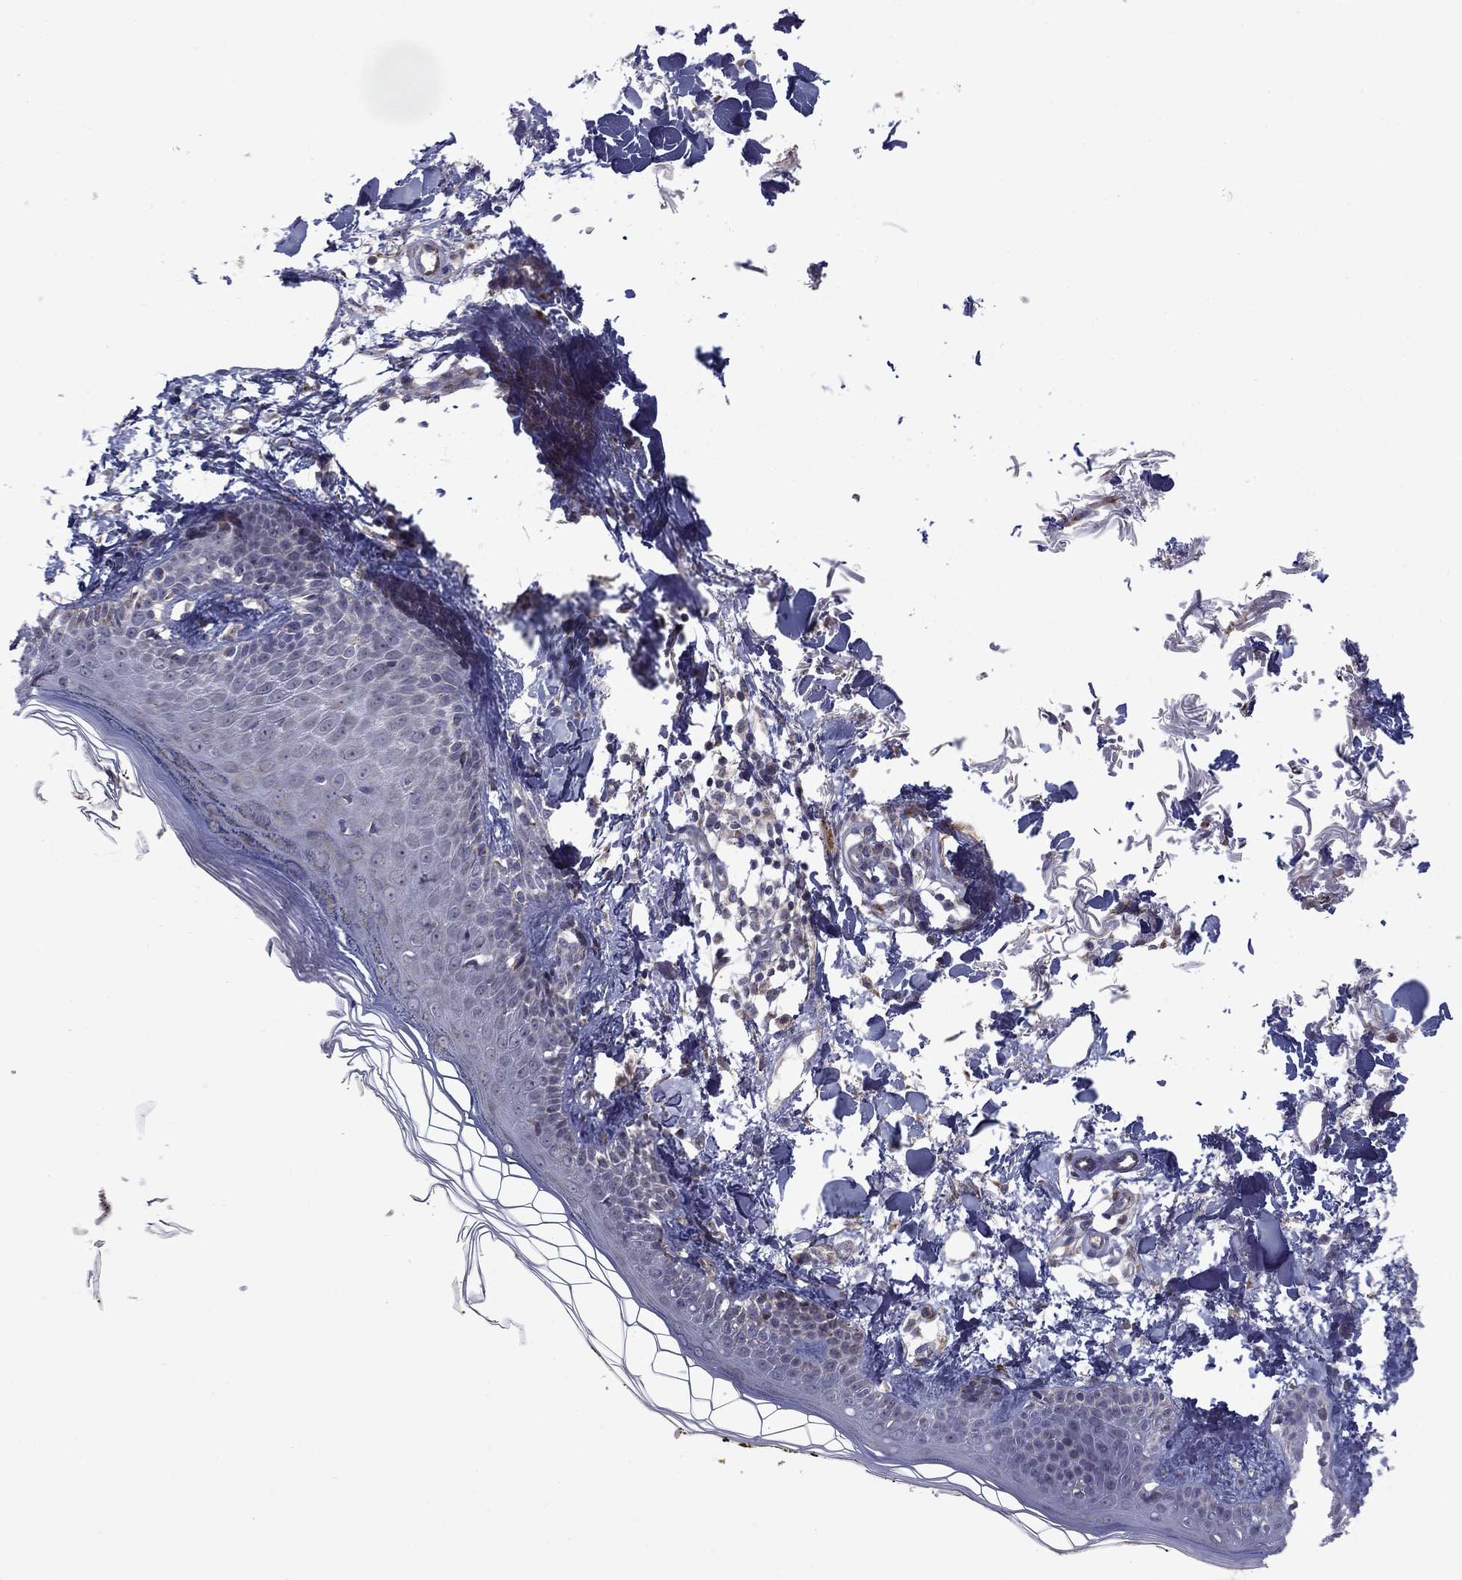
{"staining": {"intensity": "negative", "quantity": "none", "location": "none"}, "tissue": "skin", "cell_type": "Fibroblasts", "image_type": "normal", "snomed": [{"axis": "morphology", "description": "Normal tissue, NOS"}, {"axis": "topography", "description": "Skin"}], "caption": "The micrograph shows no staining of fibroblasts in benign skin.", "gene": "DOP1B", "patient": {"sex": "male", "age": 76}}